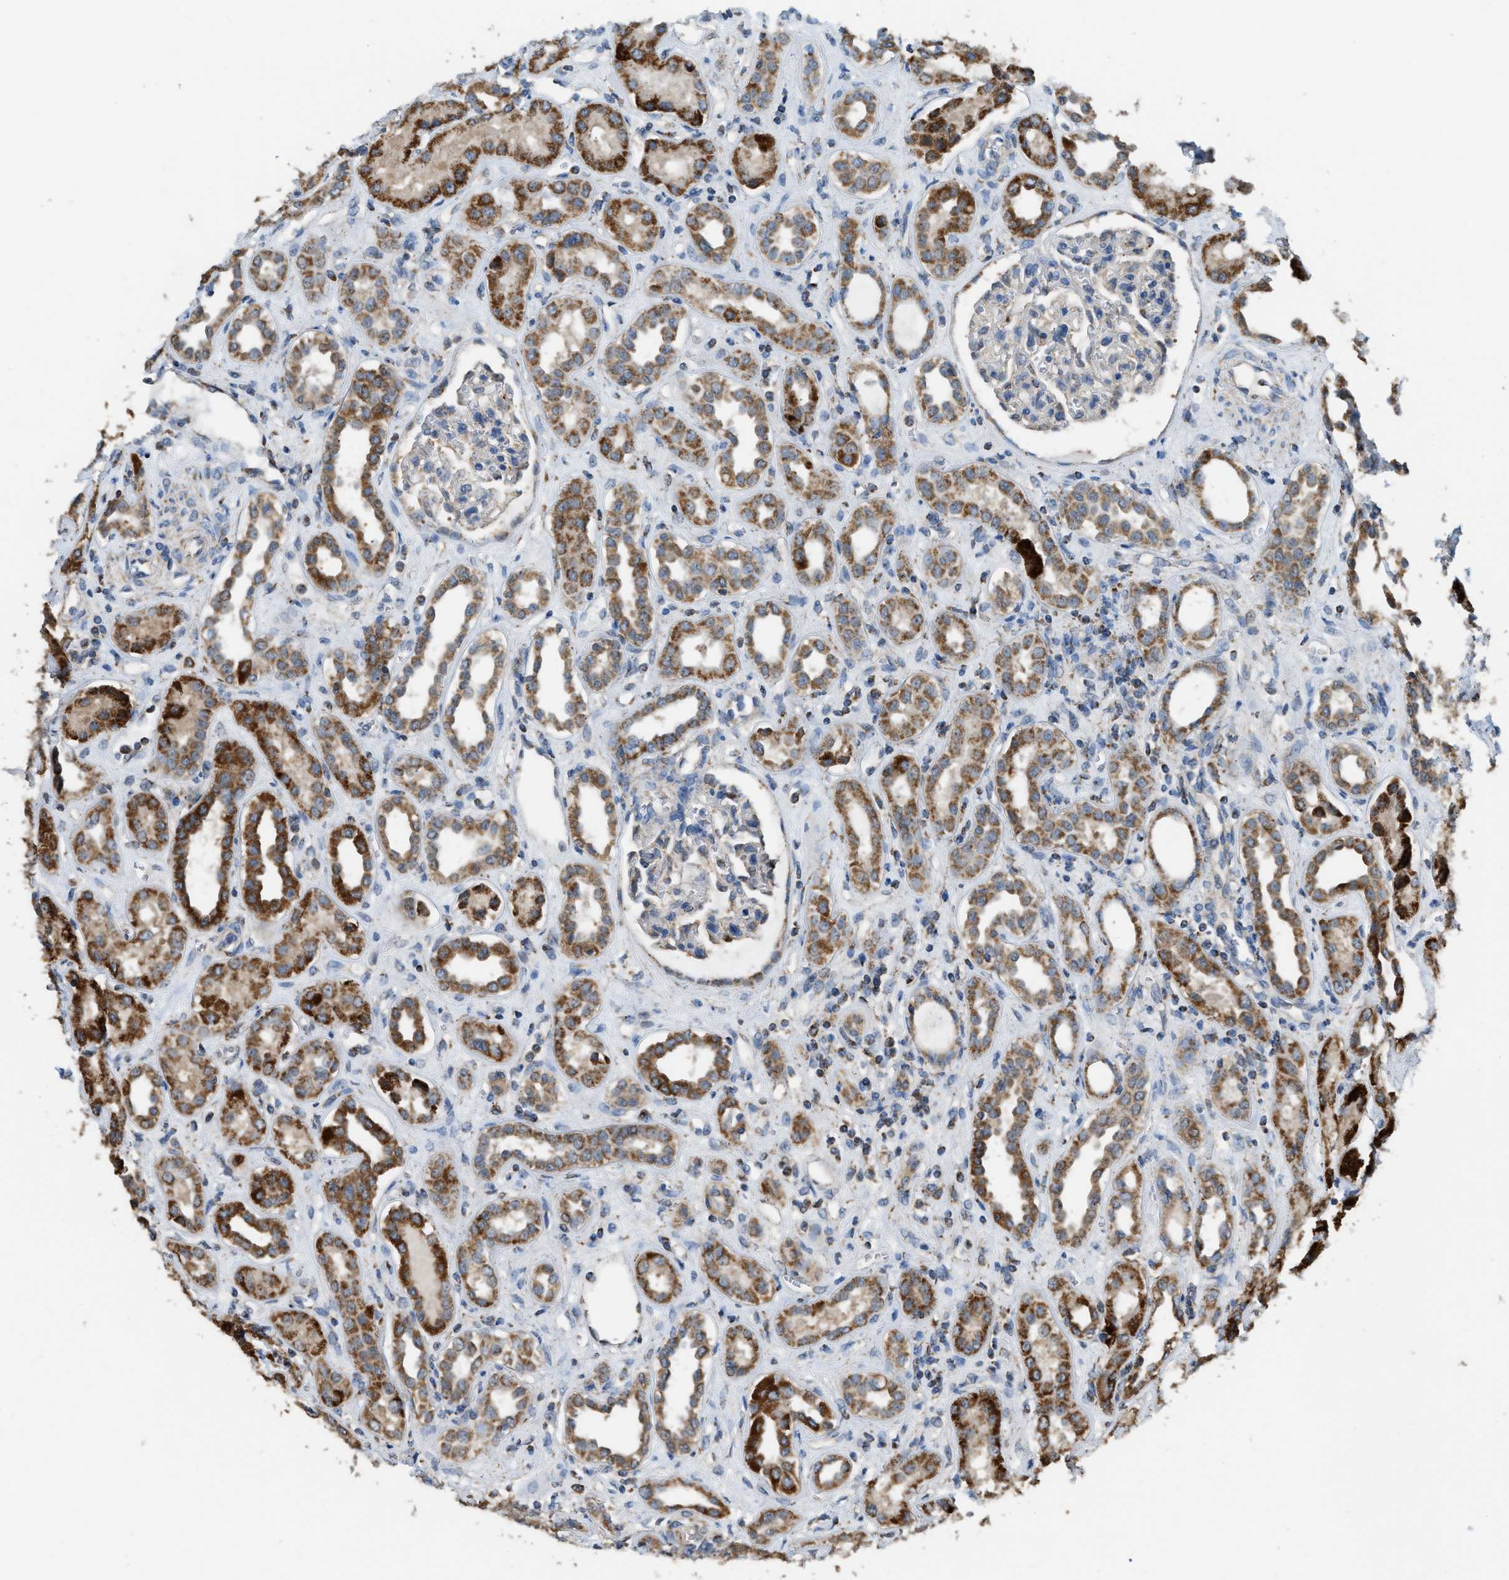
{"staining": {"intensity": "moderate", "quantity": "<25%", "location": "cytoplasmic/membranous"}, "tissue": "kidney", "cell_type": "Cells in glomeruli", "image_type": "normal", "snomed": [{"axis": "morphology", "description": "Normal tissue, NOS"}, {"axis": "topography", "description": "Kidney"}], "caption": "This is an image of immunohistochemistry staining of normal kidney, which shows moderate positivity in the cytoplasmic/membranous of cells in glomeruli.", "gene": "ETFB", "patient": {"sex": "male", "age": 59}}